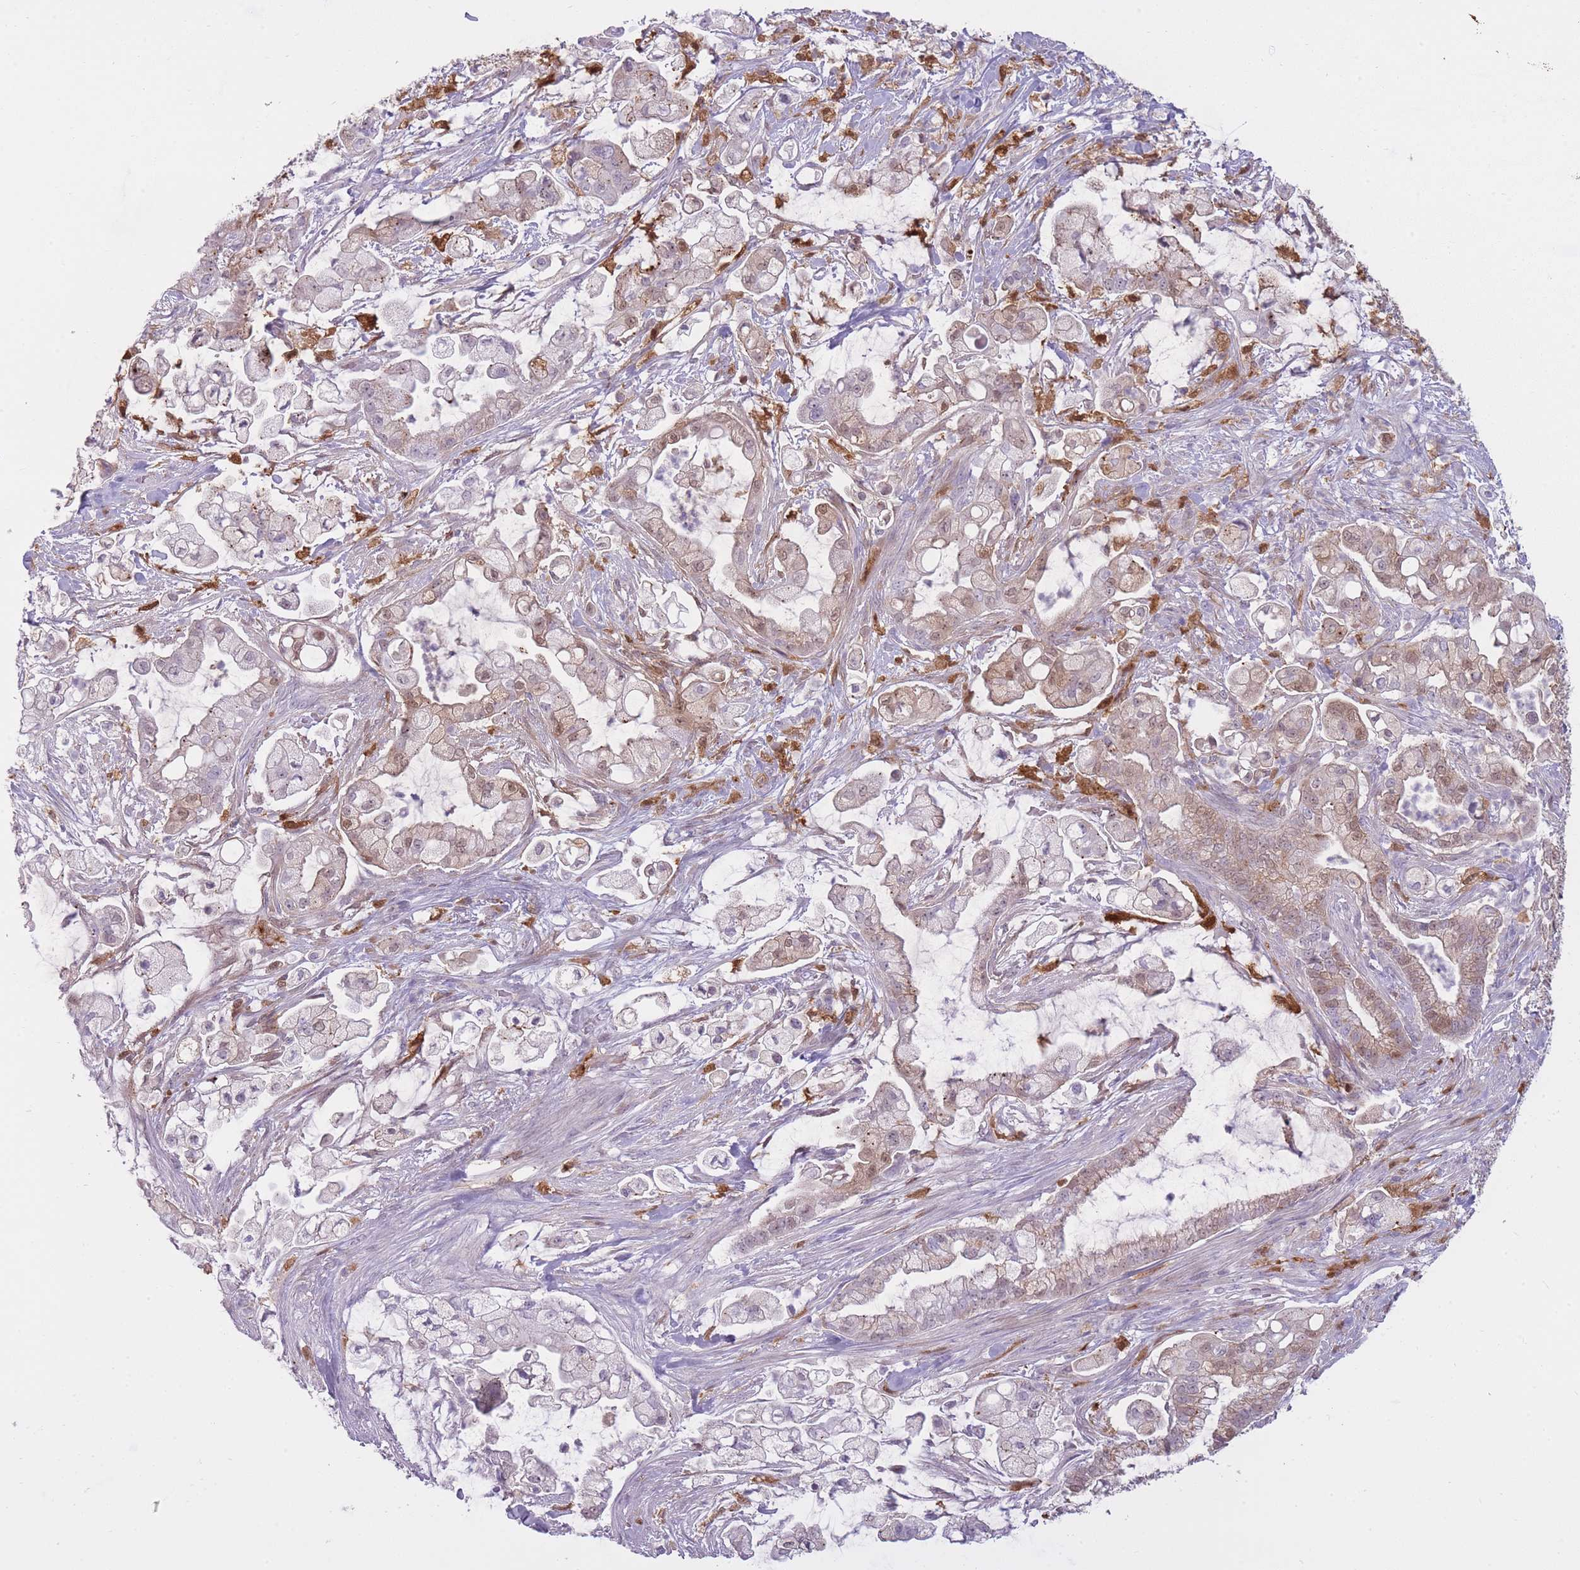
{"staining": {"intensity": "weak", "quantity": "<25%", "location": "cytoplasmic/membranous,nuclear"}, "tissue": "pancreatic cancer", "cell_type": "Tumor cells", "image_type": "cancer", "snomed": [{"axis": "morphology", "description": "Adenocarcinoma, NOS"}, {"axis": "topography", "description": "Pancreas"}], "caption": "Pancreatic adenocarcinoma was stained to show a protein in brown. There is no significant staining in tumor cells.", "gene": "LGALS9", "patient": {"sex": "female", "age": 69}}